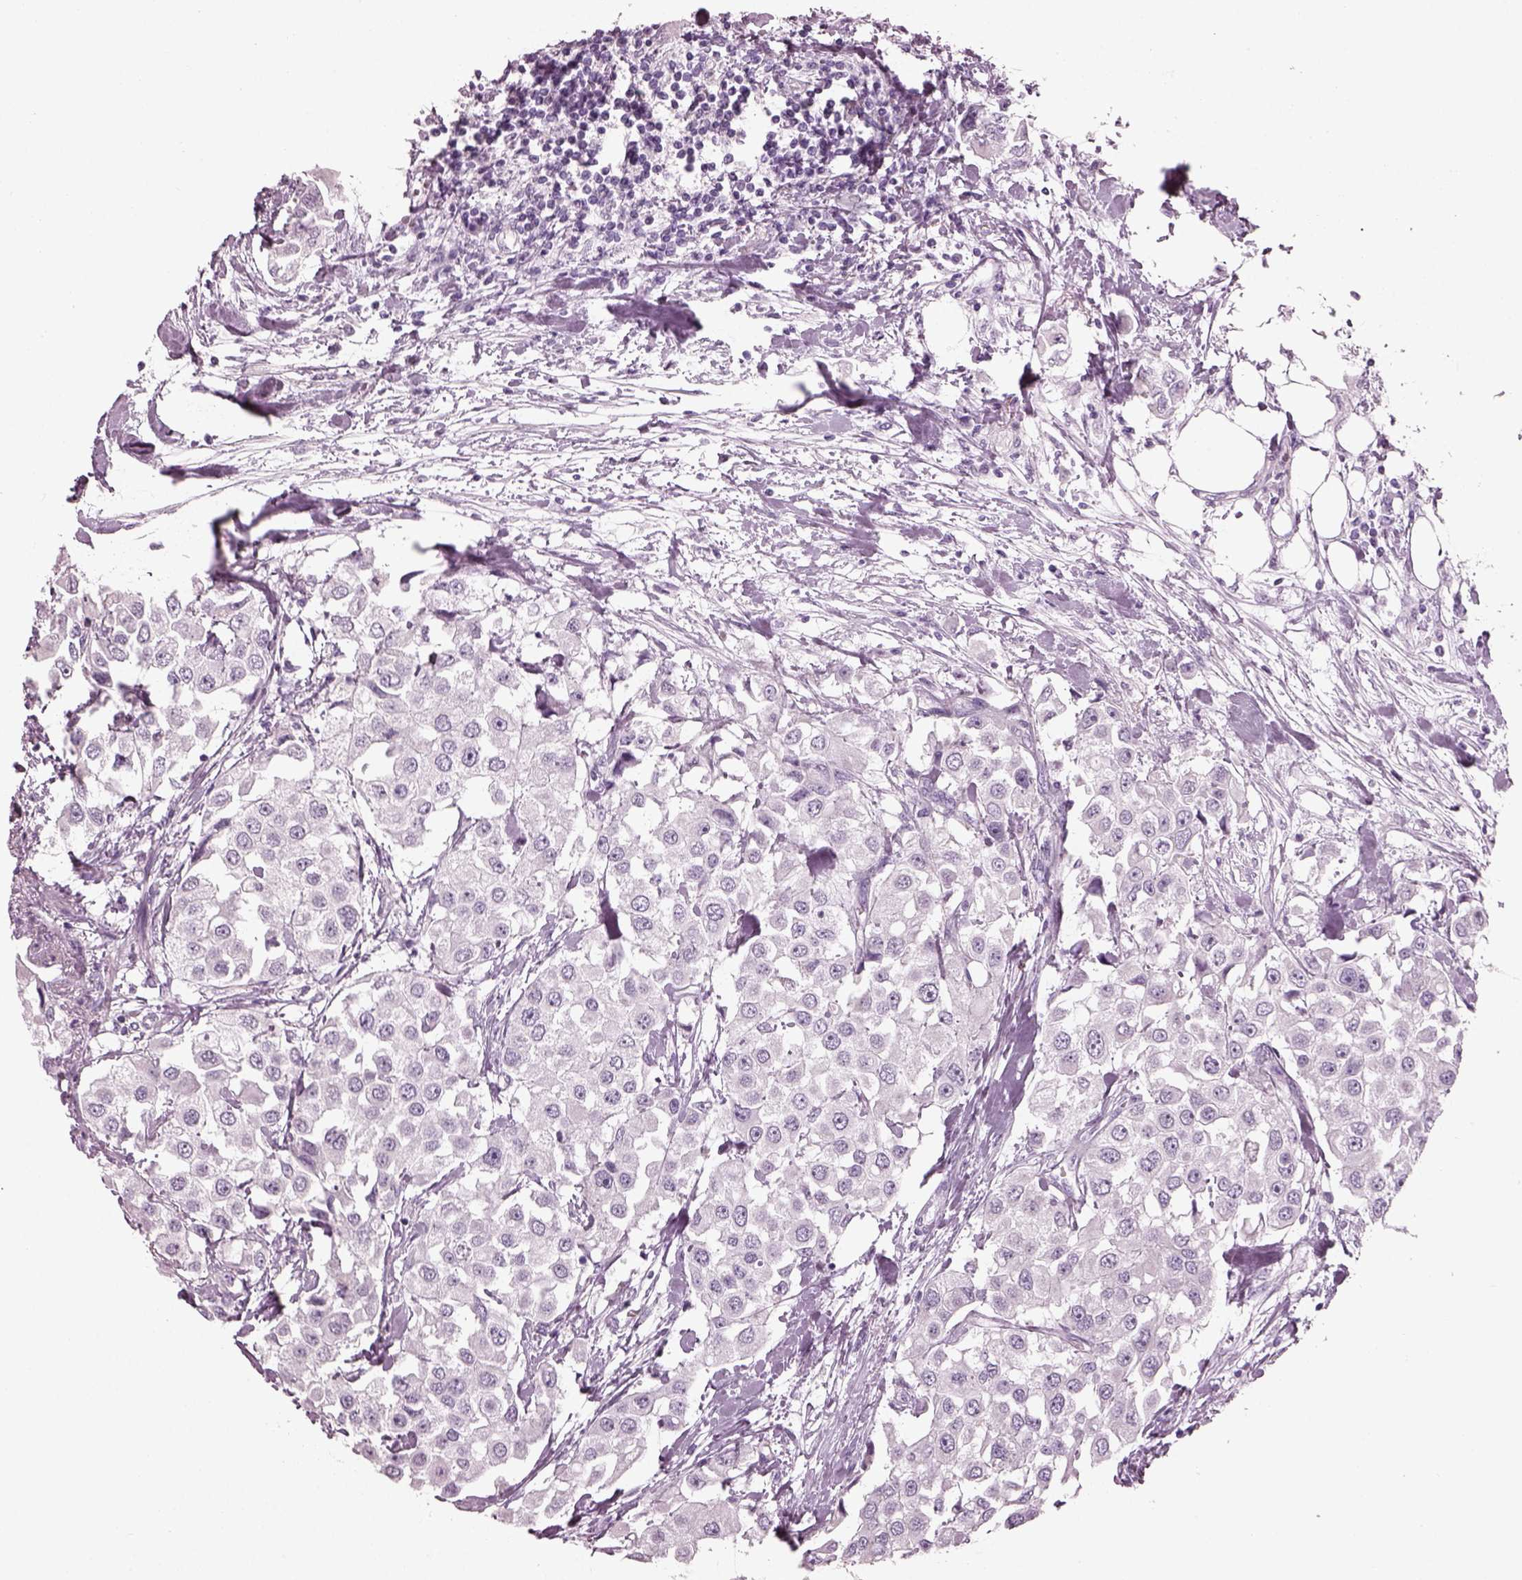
{"staining": {"intensity": "negative", "quantity": "none", "location": "none"}, "tissue": "urothelial cancer", "cell_type": "Tumor cells", "image_type": "cancer", "snomed": [{"axis": "morphology", "description": "Urothelial carcinoma, High grade"}, {"axis": "topography", "description": "Urinary bladder"}], "caption": "The immunohistochemistry image has no significant expression in tumor cells of urothelial carcinoma (high-grade) tissue.", "gene": "PDC", "patient": {"sex": "female", "age": 64}}